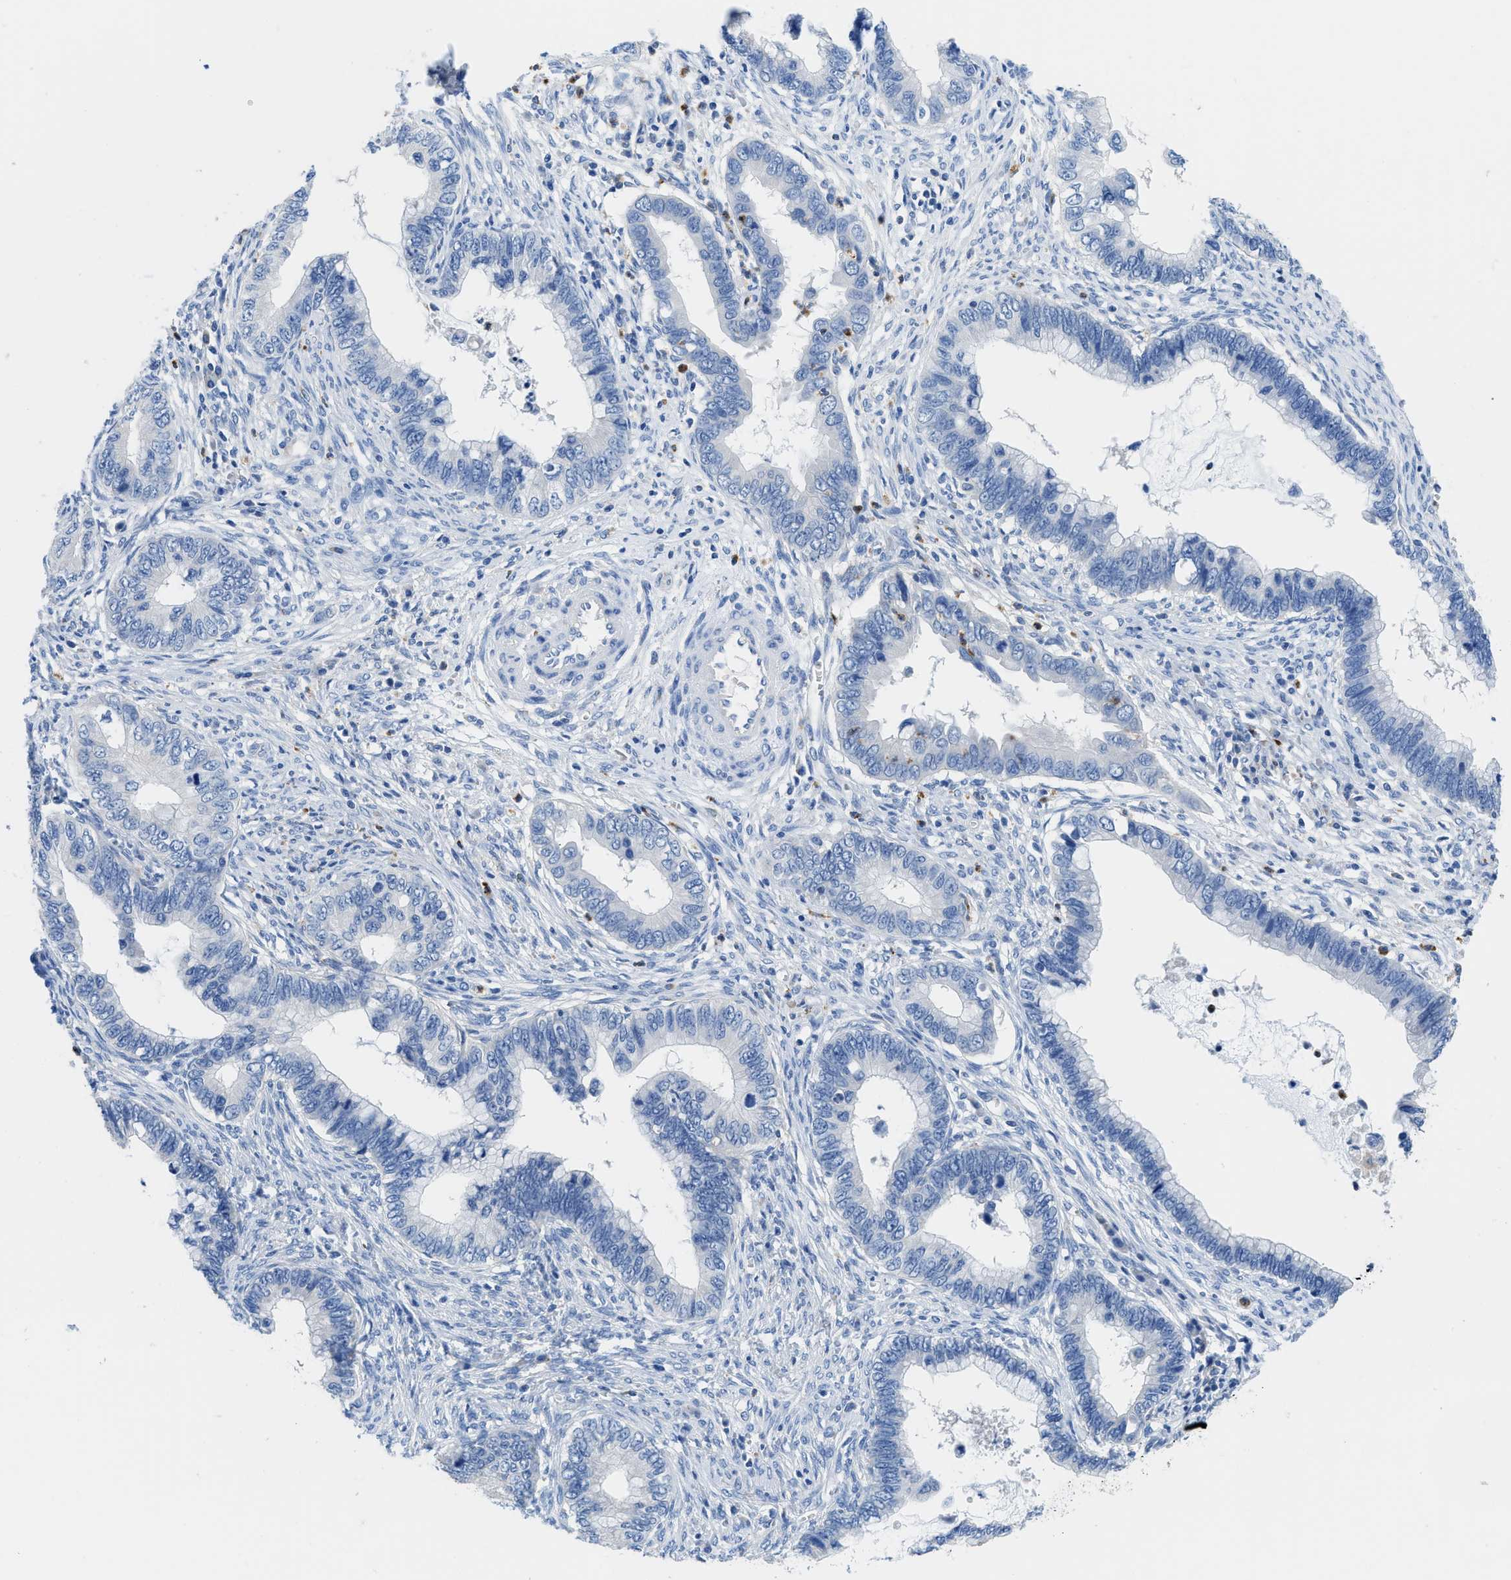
{"staining": {"intensity": "negative", "quantity": "none", "location": "none"}, "tissue": "cervical cancer", "cell_type": "Tumor cells", "image_type": "cancer", "snomed": [{"axis": "morphology", "description": "Adenocarcinoma, NOS"}, {"axis": "topography", "description": "Cervix"}], "caption": "A high-resolution image shows immunohistochemistry (IHC) staining of adenocarcinoma (cervical), which exhibits no significant positivity in tumor cells.", "gene": "NEB", "patient": {"sex": "female", "age": 44}}